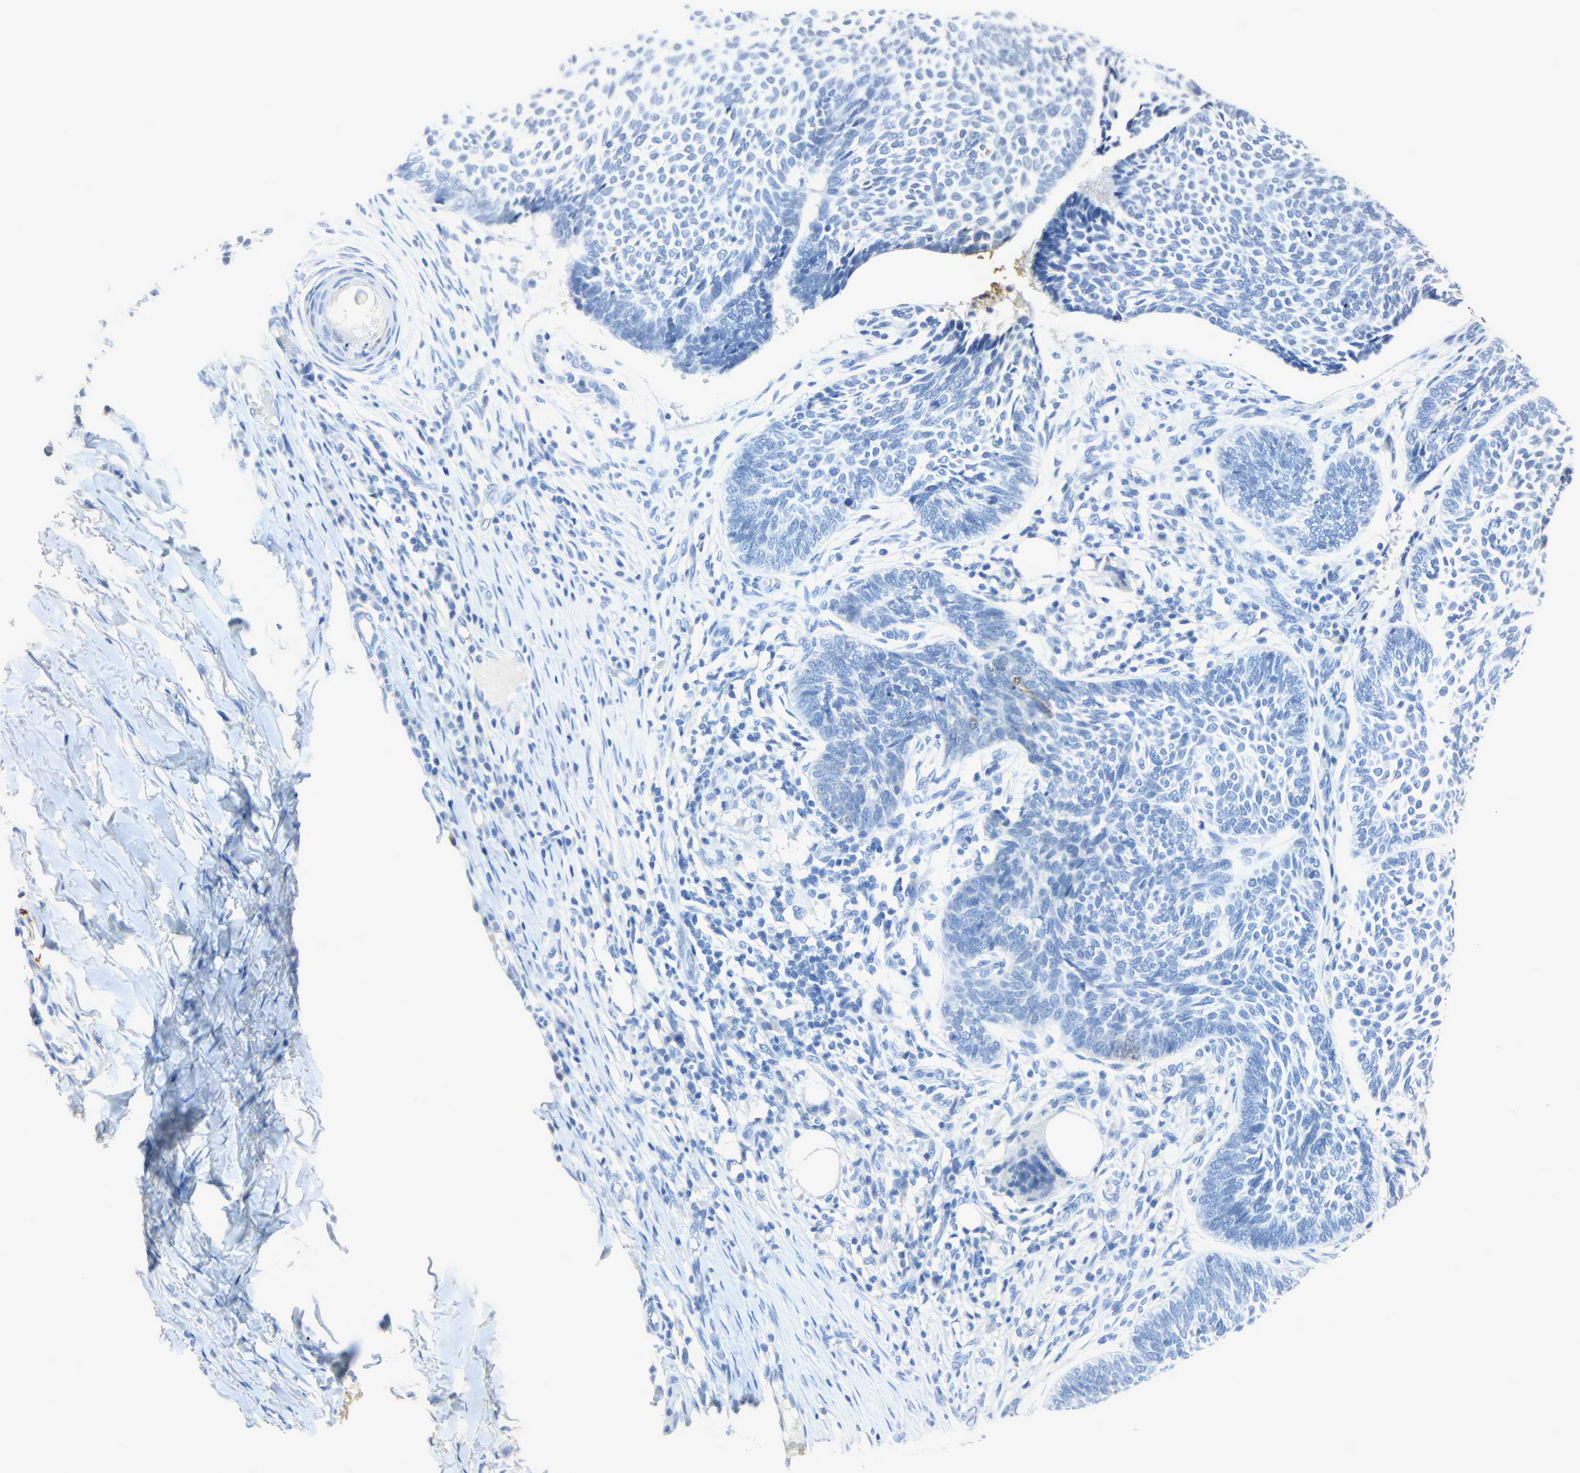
{"staining": {"intensity": "negative", "quantity": "none", "location": "none"}, "tissue": "skin cancer", "cell_type": "Tumor cells", "image_type": "cancer", "snomed": [{"axis": "morphology", "description": "Normal tissue, NOS"}, {"axis": "morphology", "description": "Basal cell carcinoma"}, {"axis": "topography", "description": "Skin"}], "caption": "Tumor cells show no significant expression in skin cancer.", "gene": "CA3", "patient": {"sex": "male", "age": 87}}